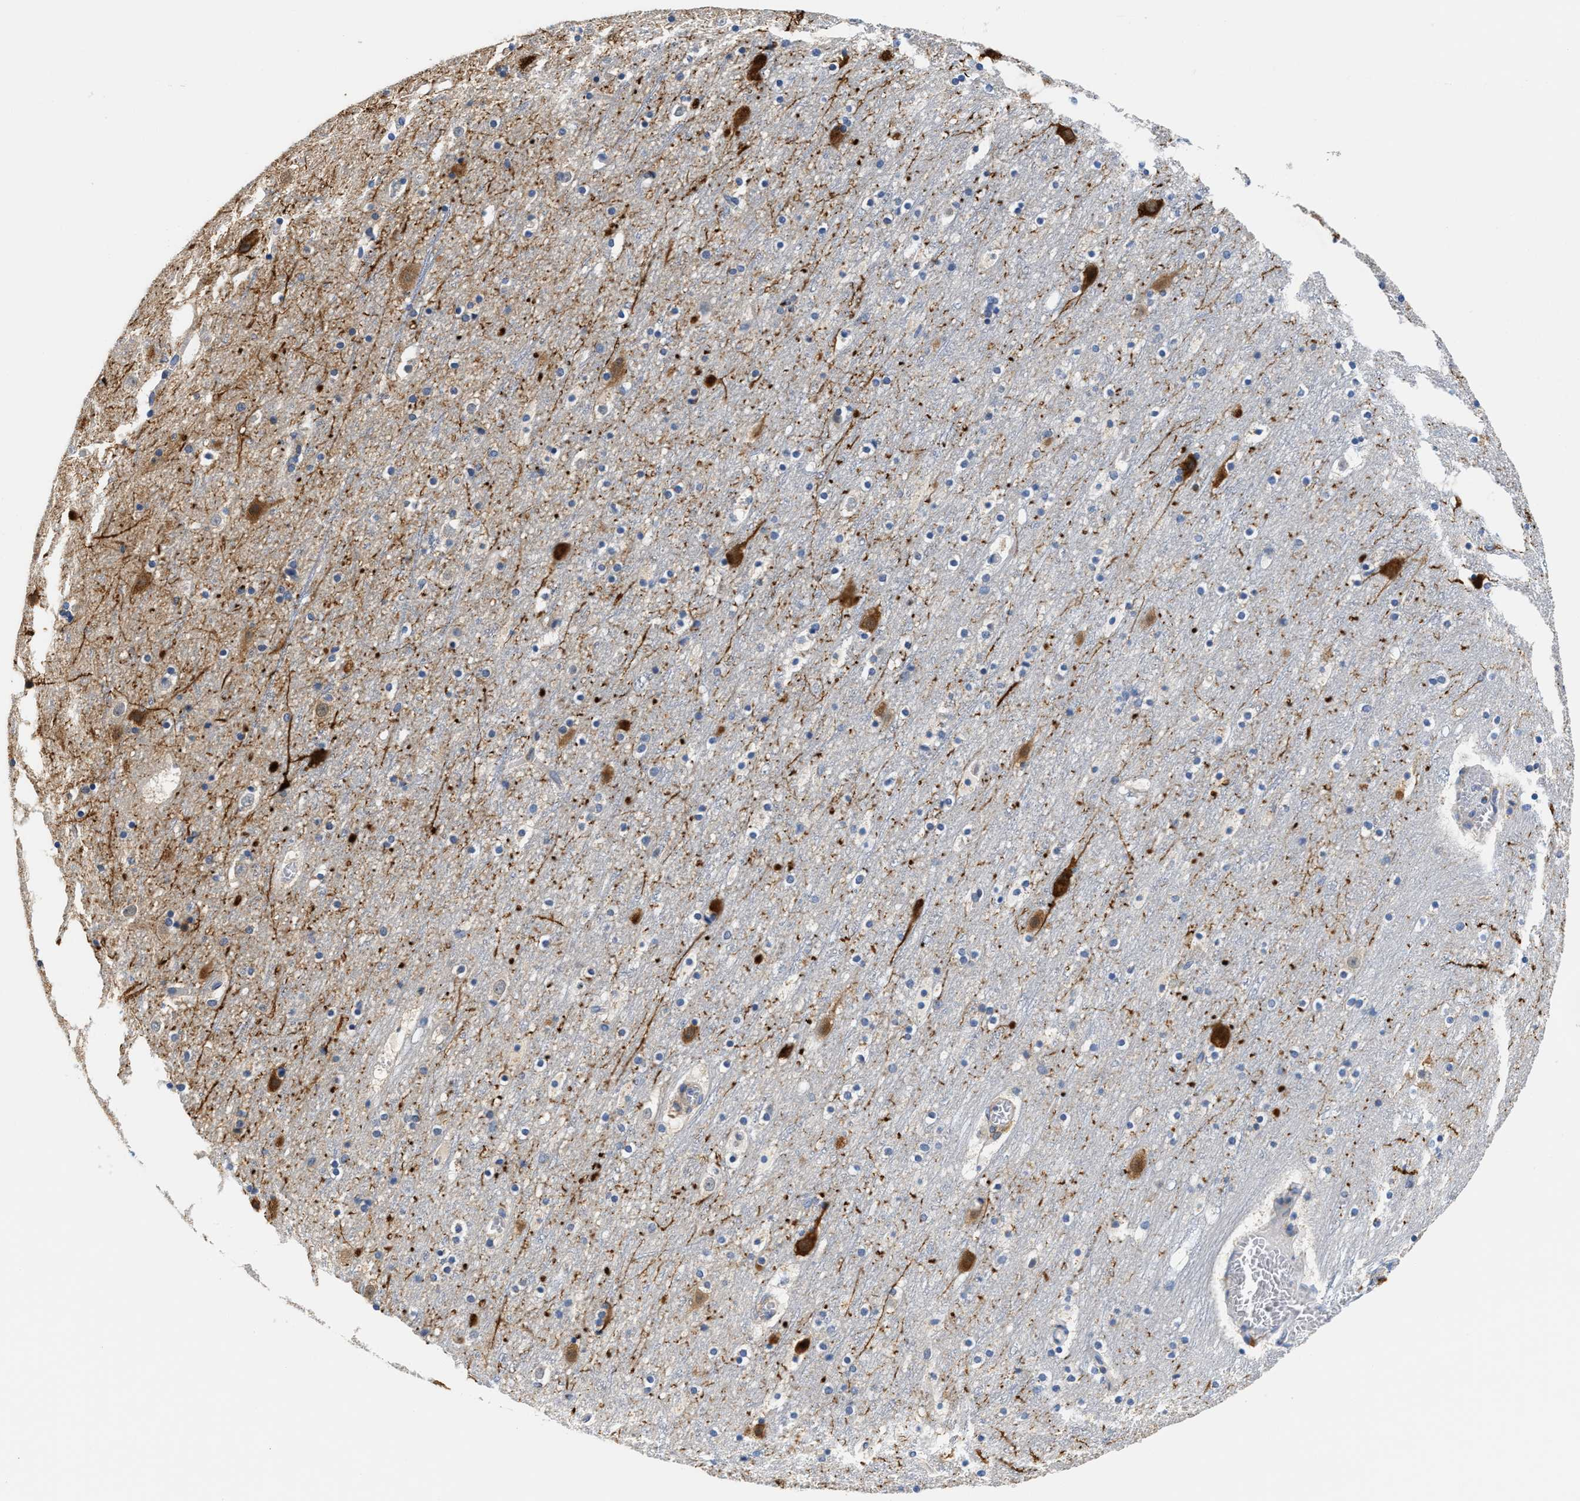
{"staining": {"intensity": "negative", "quantity": "none", "location": "none"}, "tissue": "cerebral cortex", "cell_type": "Endothelial cells", "image_type": "normal", "snomed": [{"axis": "morphology", "description": "Normal tissue, NOS"}, {"axis": "topography", "description": "Cerebral cortex"}], "caption": "Immunohistochemistry micrograph of normal cerebral cortex stained for a protein (brown), which displays no staining in endothelial cells.", "gene": "ACADVL", "patient": {"sex": "male", "age": 45}}